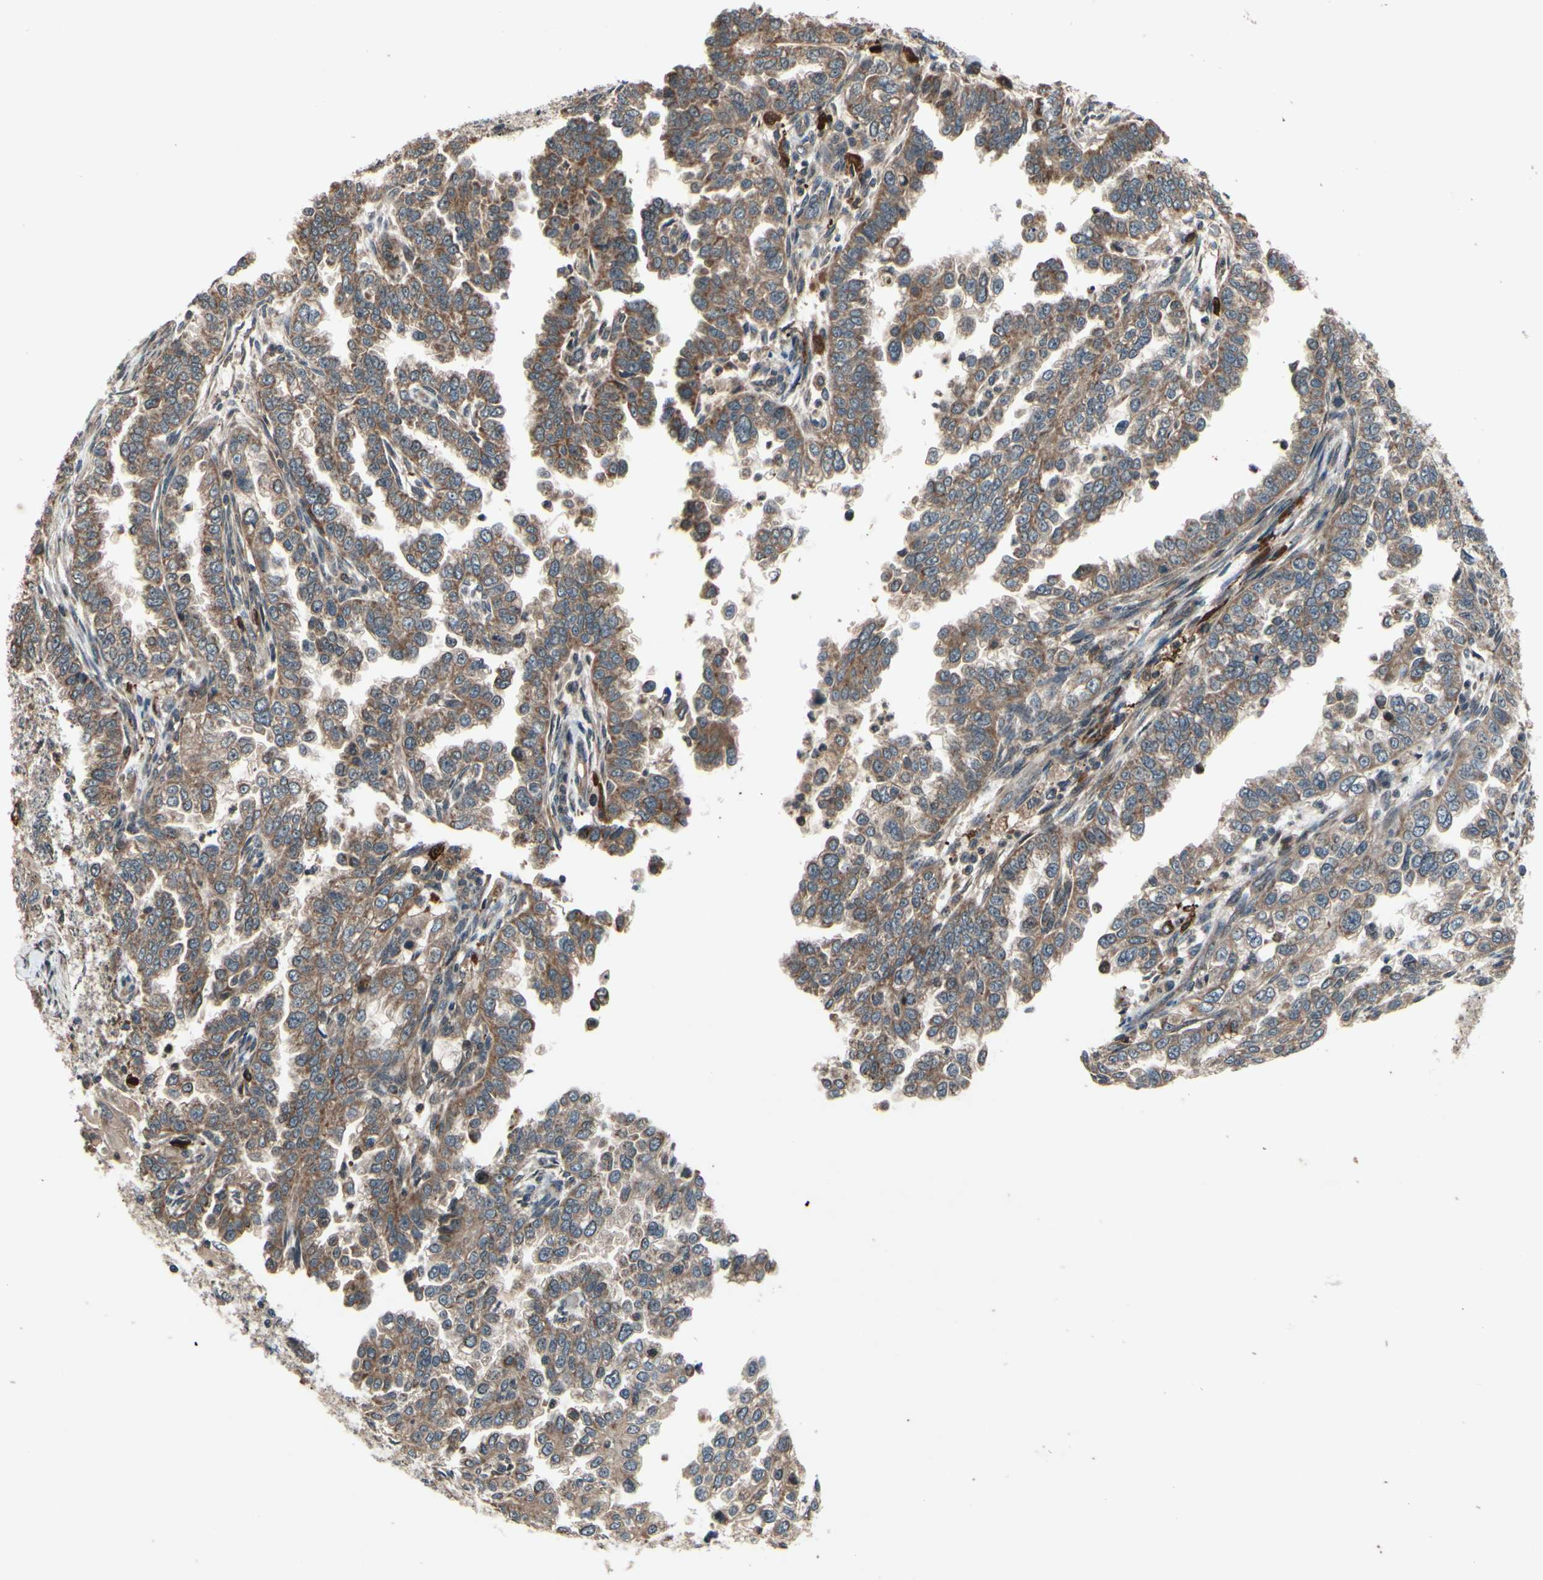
{"staining": {"intensity": "moderate", "quantity": ">75%", "location": "cytoplasmic/membranous"}, "tissue": "endometrial cancer", "cell_type": "Tumor cells", "image_type": "cancer", "snomed": [{"axis": "morphology", "description": "Adenocarcinoma, NOS"}, {"axis": "topography", "description": "Endometrium"}], "caption": "Approximately >75% of tumor cells in adenocarcinoma (endometrial) reveal moderate cytoplasmic/membranous protein expression as visualized by brown immunohistochemical staining.", "gene": "MBTPS2", "patient": {"sex": "female", "age": 85}}